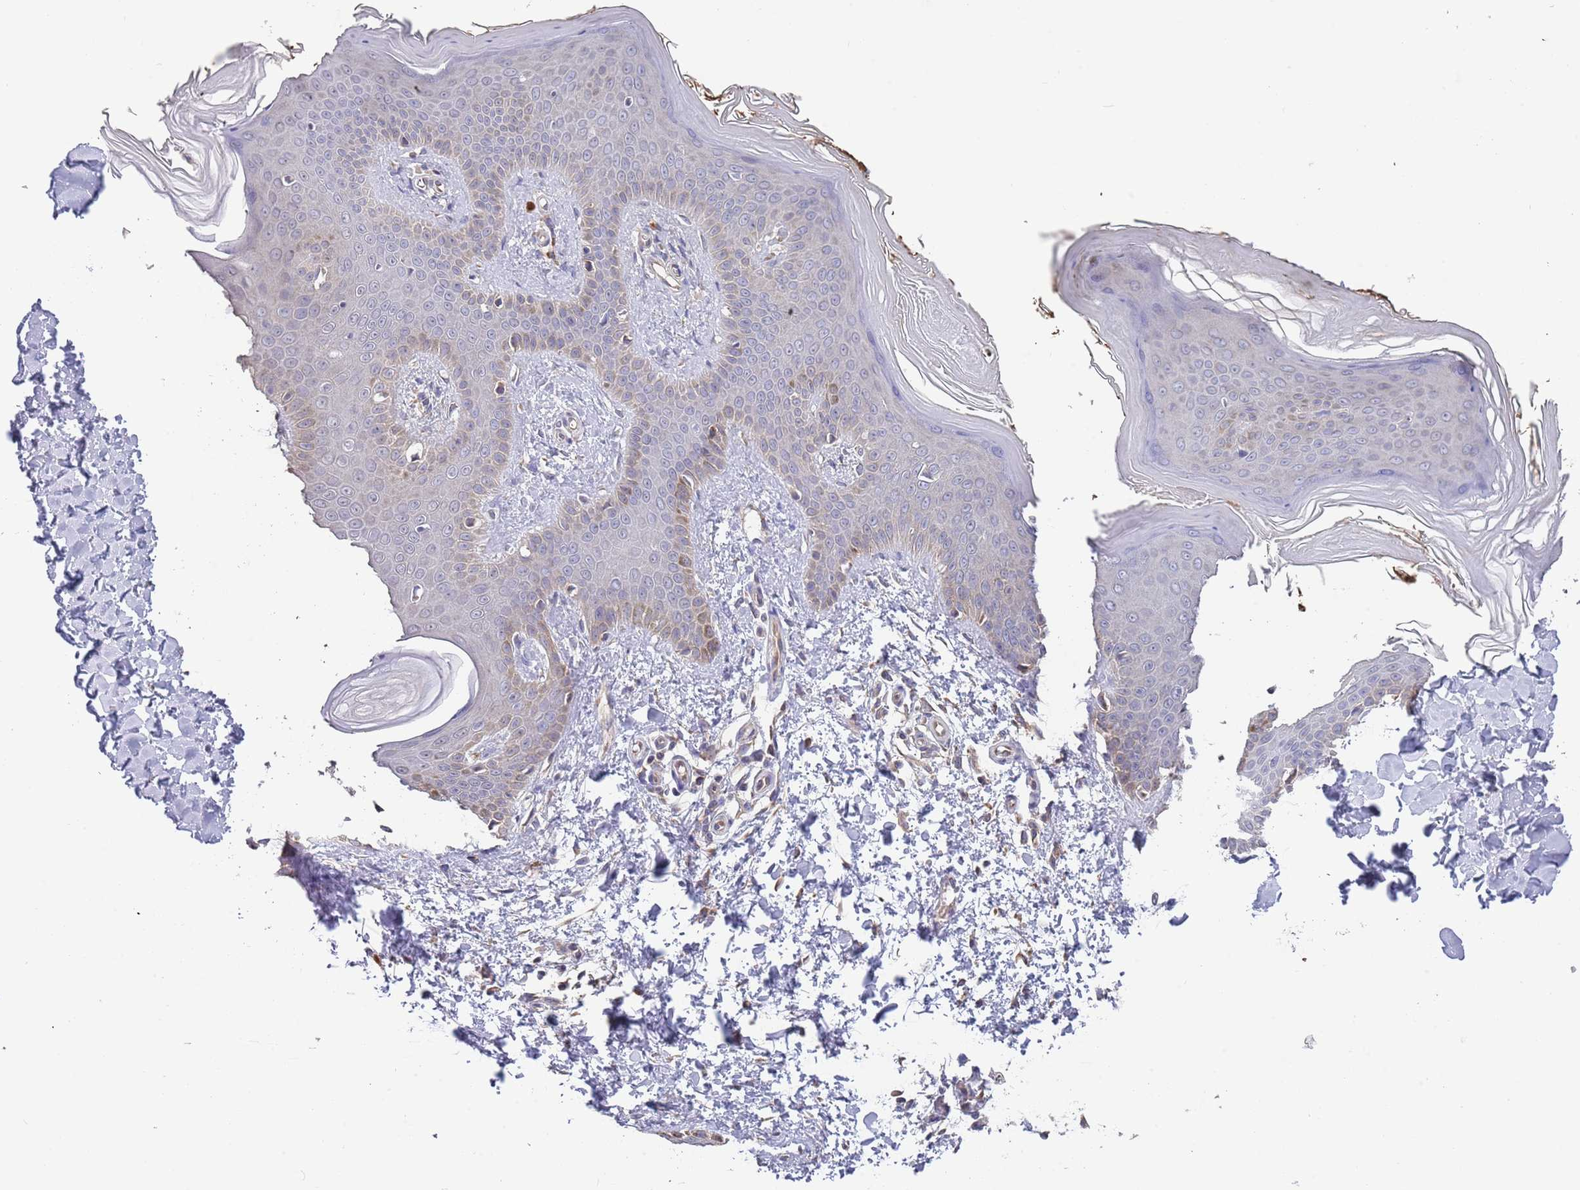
{"staining": {"intensity": "weak", "quantity": "25%-75%", "location": "cytoplasmic/membranous"}, "tissue": "skin", "cell_type": "Fibroblasts", "image_type": "normal", "snomed": [{"axis": "morphology", "description": "Normal tissue, NOS"}, {"axis": "topography", "description": "Skin"}], "caption": "A brown stain shows weak cytoplasmic/membranous positivity of a protein in fibroblasts of unremarkable skin. (DAB IHC with brightfield microscopy, high magnification).", "gene": "TMEM64", "patient": {"sex": "male", "age": 36}}